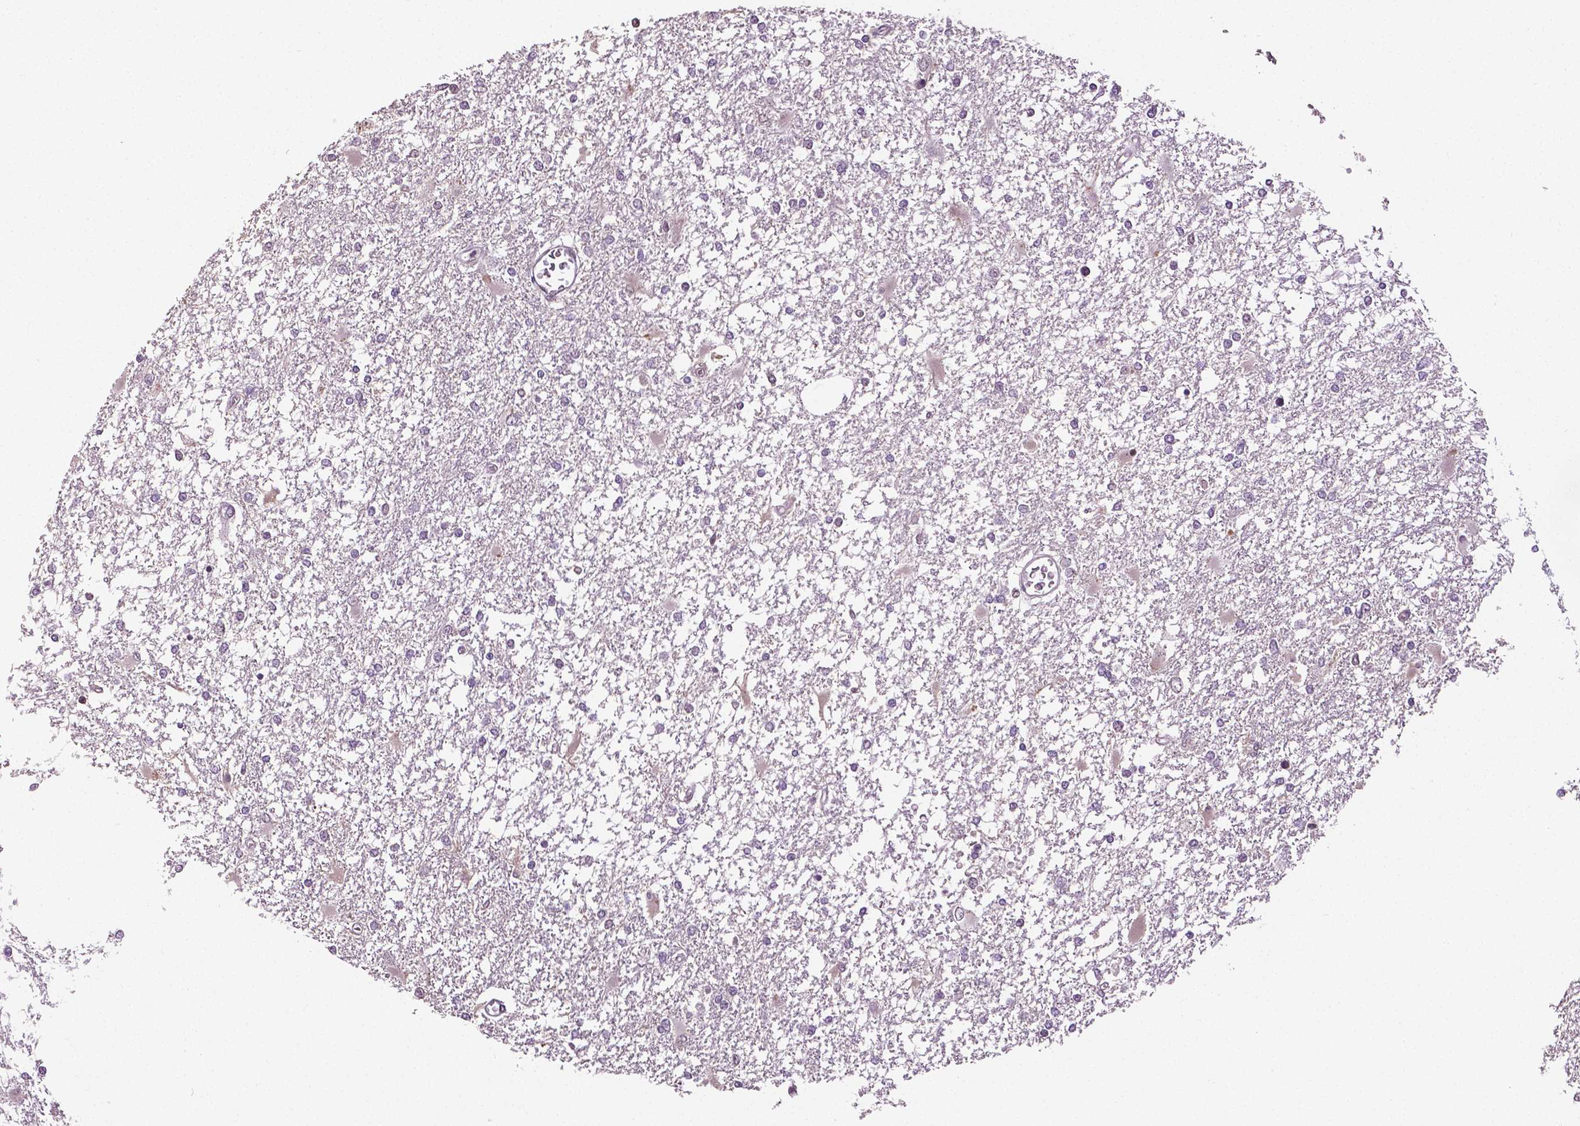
{"staining": {"intensity": "negative", "quantity": "none", "location": "none"}, "tissue": "glioma", "cell_type": "Tumor cells", "image_type": "cancer", "snomed": [{"axis": "morphology", "description": "Glioma, malignant, High grade"}, {"axis": "topography", "description": "Cerebral cortex"}], "caption": "Immunohistochemistry photomicrograph of neoplastic tissue: human high-grade glioma (malignant) stained with DAB (3,3'-diaminobenzidine) displays no significant protein staining in tumor cells.", "gene": "DLX5", "patient": {"sex": "male", "age": 79}}